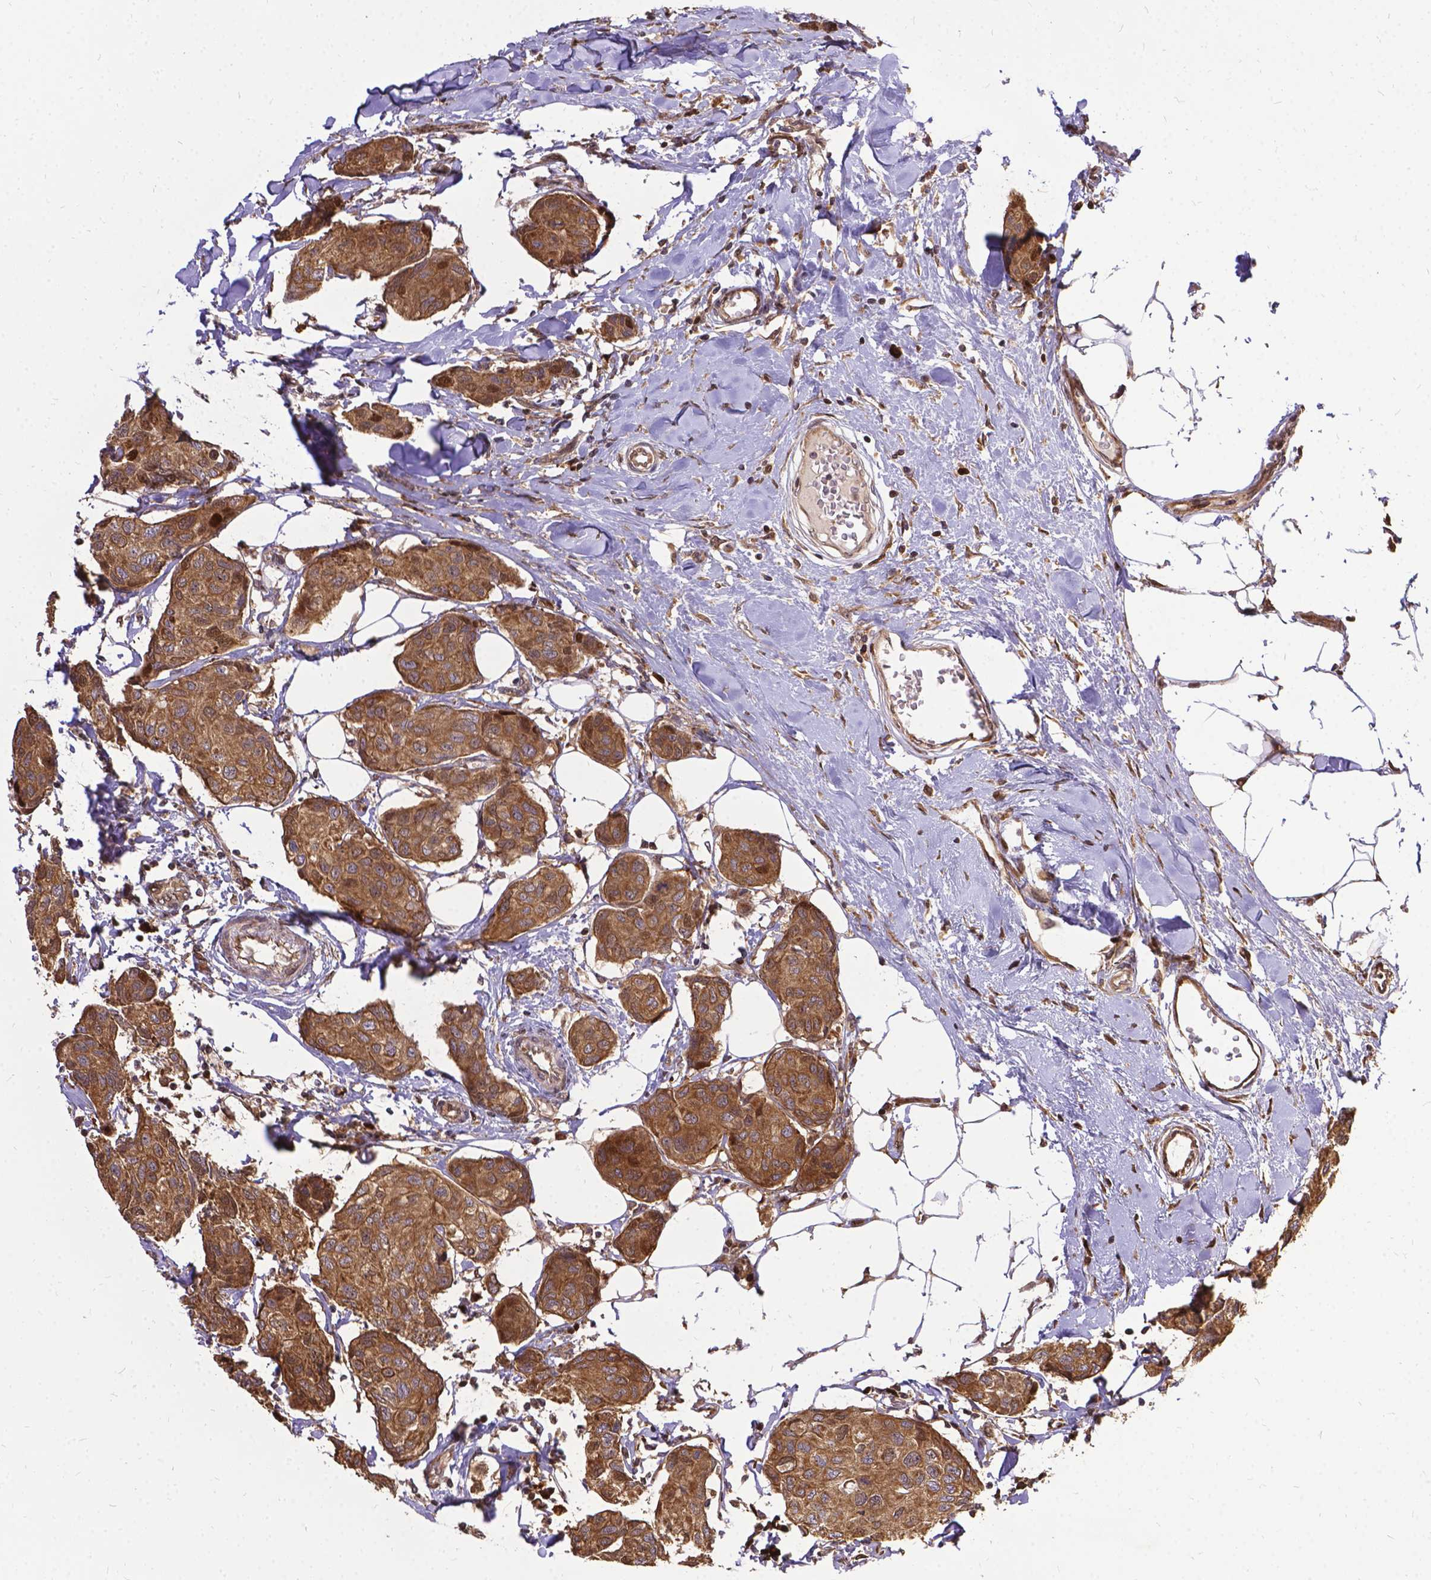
{"staining": {"intensity": "moderate", "quantity": ">75%", "location": "cytoplasmic/membranous"}, "tissue": "breast cancer", "cell_type": "Tumor cells", "image_type": "cancer", "snomed": [{"axis": "morphology", "description": "Duct carcinoma"}, {"axis": "topography", "description": "Breast"}], "caption": "An immunohistochemistry image of neoplastic tissue is shown. Protein staining in brown labels moderate cytoplasmic/membranous positivity in invasive ductal carcinoma (breast) within tumor cells.", "gene": "DENND6A", "patient": {"sex": "female", "age": 80}}